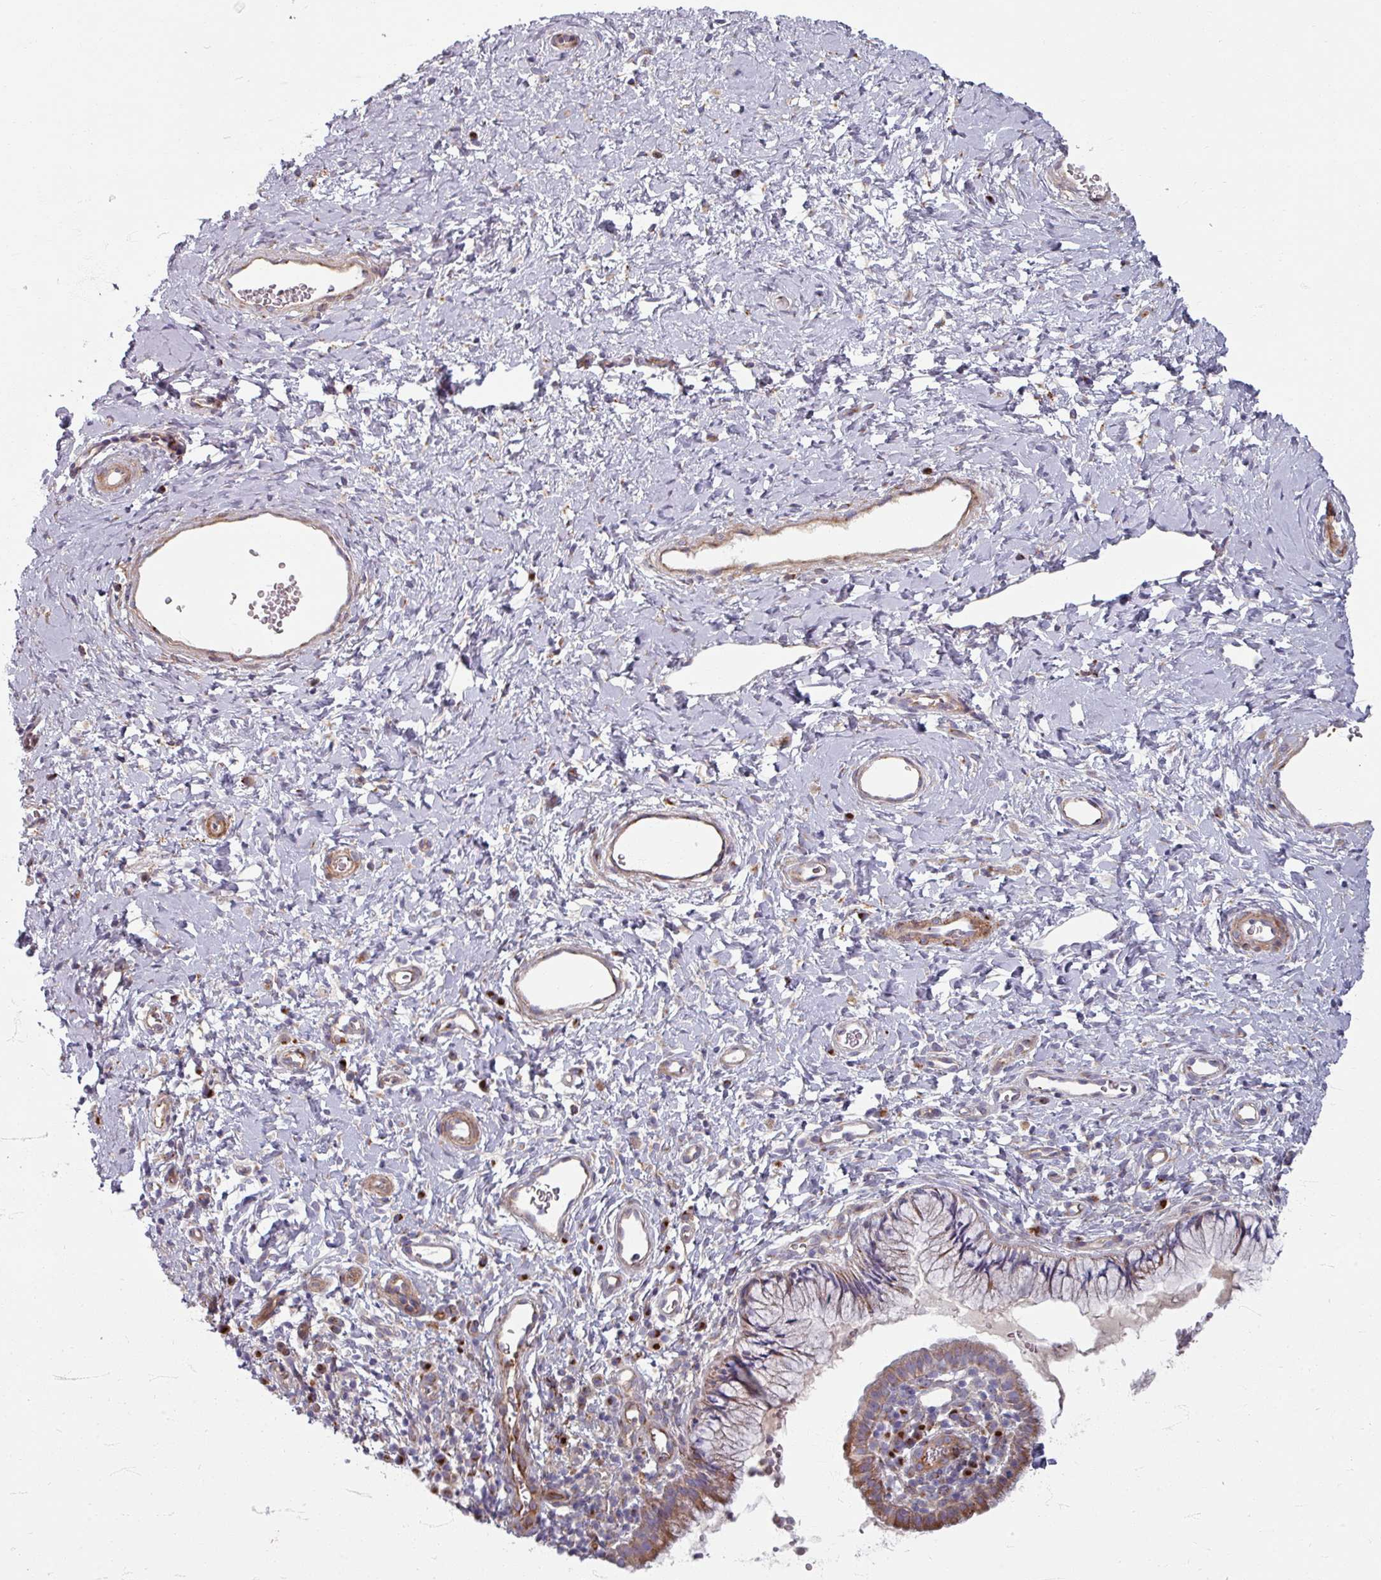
{"staining": {"intensity": "moderate", "quantity": "<25%", "location": "cytoplasmic/membranous"}, "tissue": "cervix", "cell_type": "Glandular cells", "image_type": "normal", "snomed": [{"axis": "morphology", "description": "Normal tissue, NOS"}, {"axis": "topography", "description": "Cervix"}], "caption": "Glandular cells exhibit low levels of moderate cytoplasmic/membranous expression in about <25% of cells in benign human cervix. (IHC, brightfield microscopy, high magnification).", "gene": "GABARAPL1", "patient": {"sex": "female", "age": 36}}